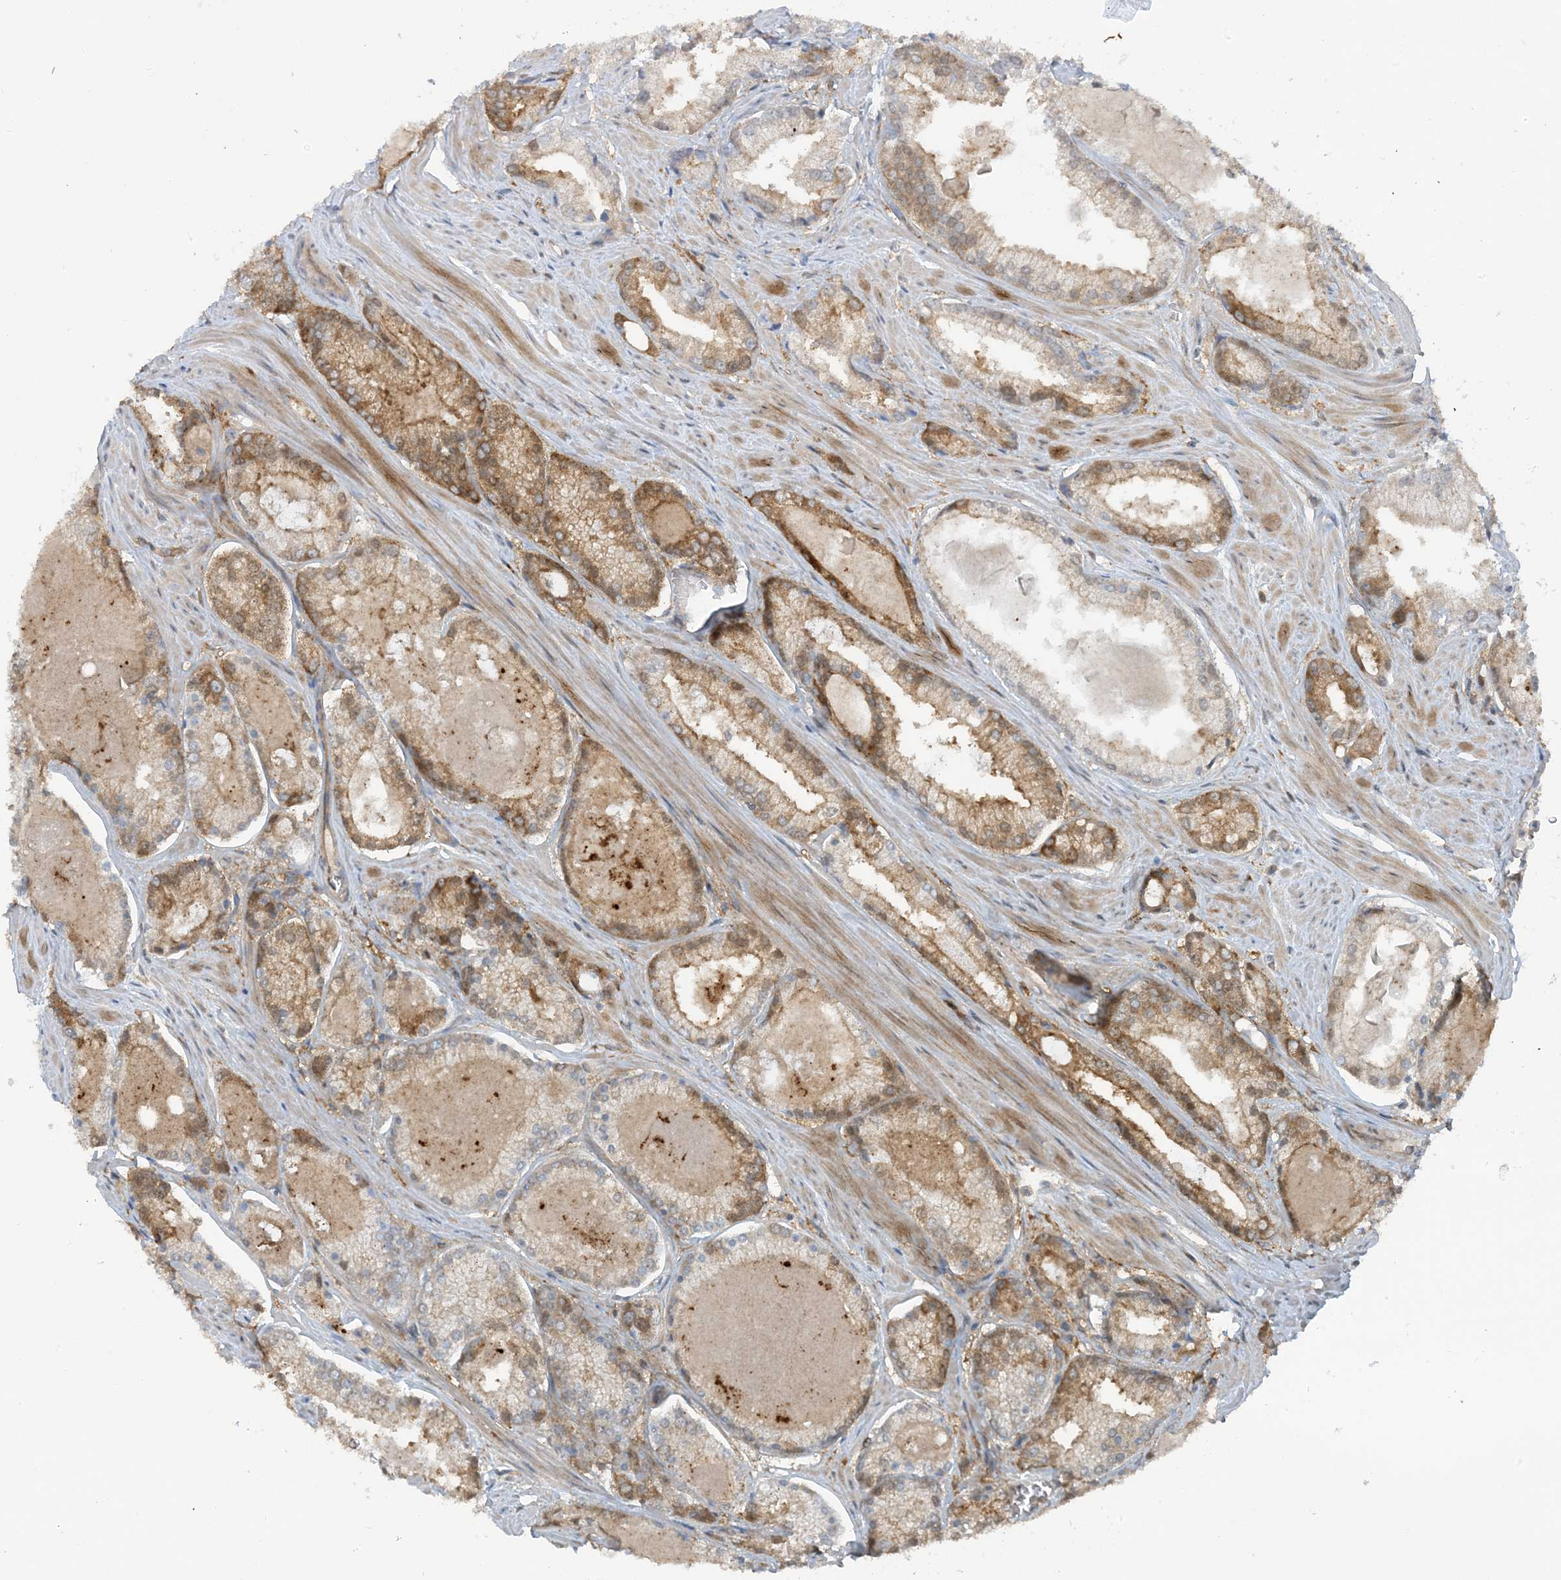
{"staining": {"intensity": "moderate", "quantity": ">75%", "location": "cytoplasmic/membranous"}, "tissue": "prostate cancer", "cell_type": "Tumor cells", "image_type": "cancer", "snomed": [{"axis": "morphology", "description": "Adenocarcinoma, Low grade"}, {"axis": "topography", "description": "Prostate"}], "caption": "The immunohistochemical stain labels moderate cytoplasmic/membranous staining in tumor cells of prostate cancer (adenocarcinoma (low-grade)) tissue.", "gene": "STAM2", "patient": {"sex": "male", "age": 54}}